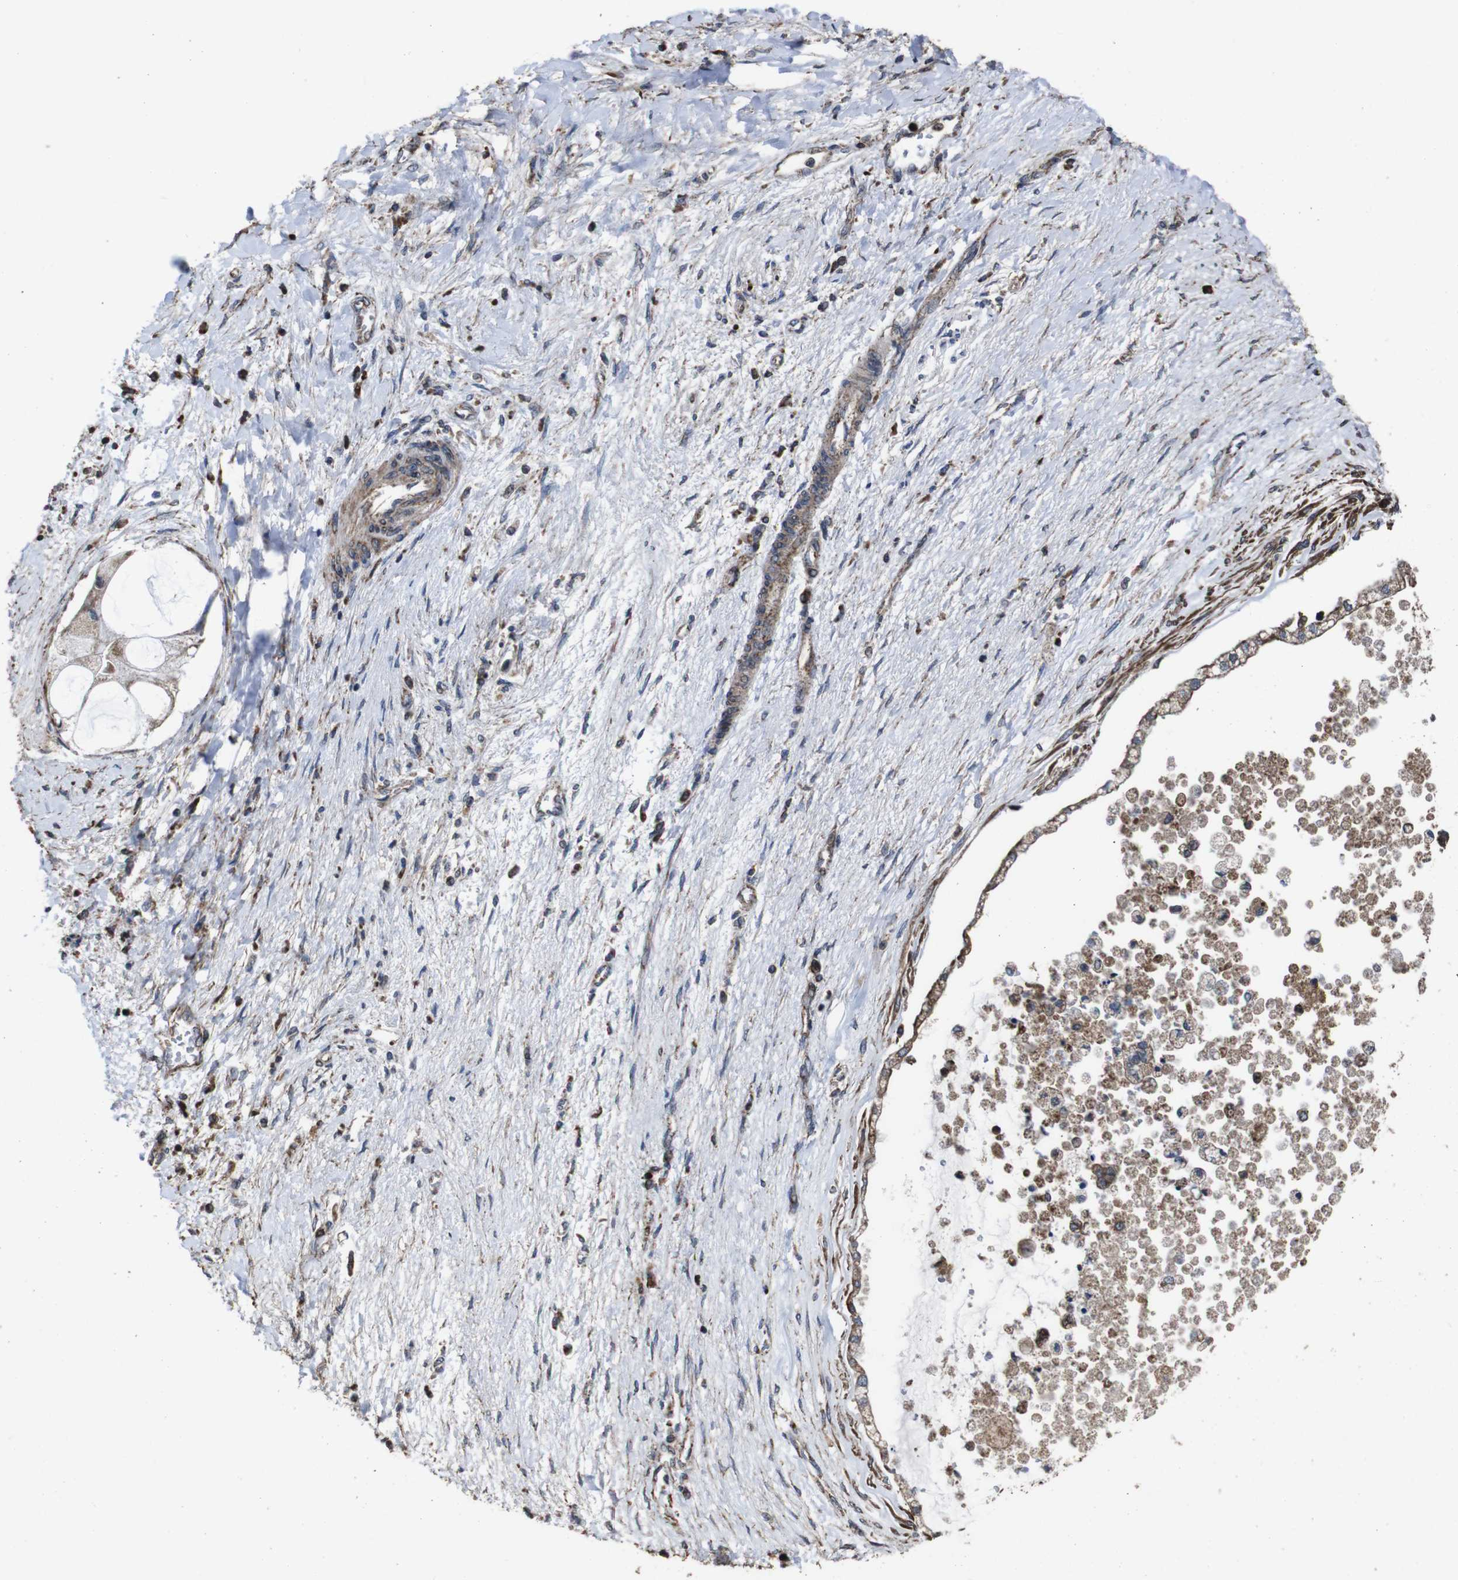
{"staining": {"intensity": "moderate", "quantity": ">75%", "location": "cytoplasmic/membranous"}, "tissue": "liver cancer", "cell_type": "Tumor cells", "image_type": "cancer", "snomed": [{"axis": "morphology", "description": "Cholangiocarcinoma"}, {"axis": "topography", "description": "Liver"}], "caption": "IHC of human liver cholangiocarcinoma shows medium levels of moderate cytoplasmic/membranous staining in about >75% of tumor cells.", "gene": "SNN", "patient": {"sex": "male", "age": 50}}